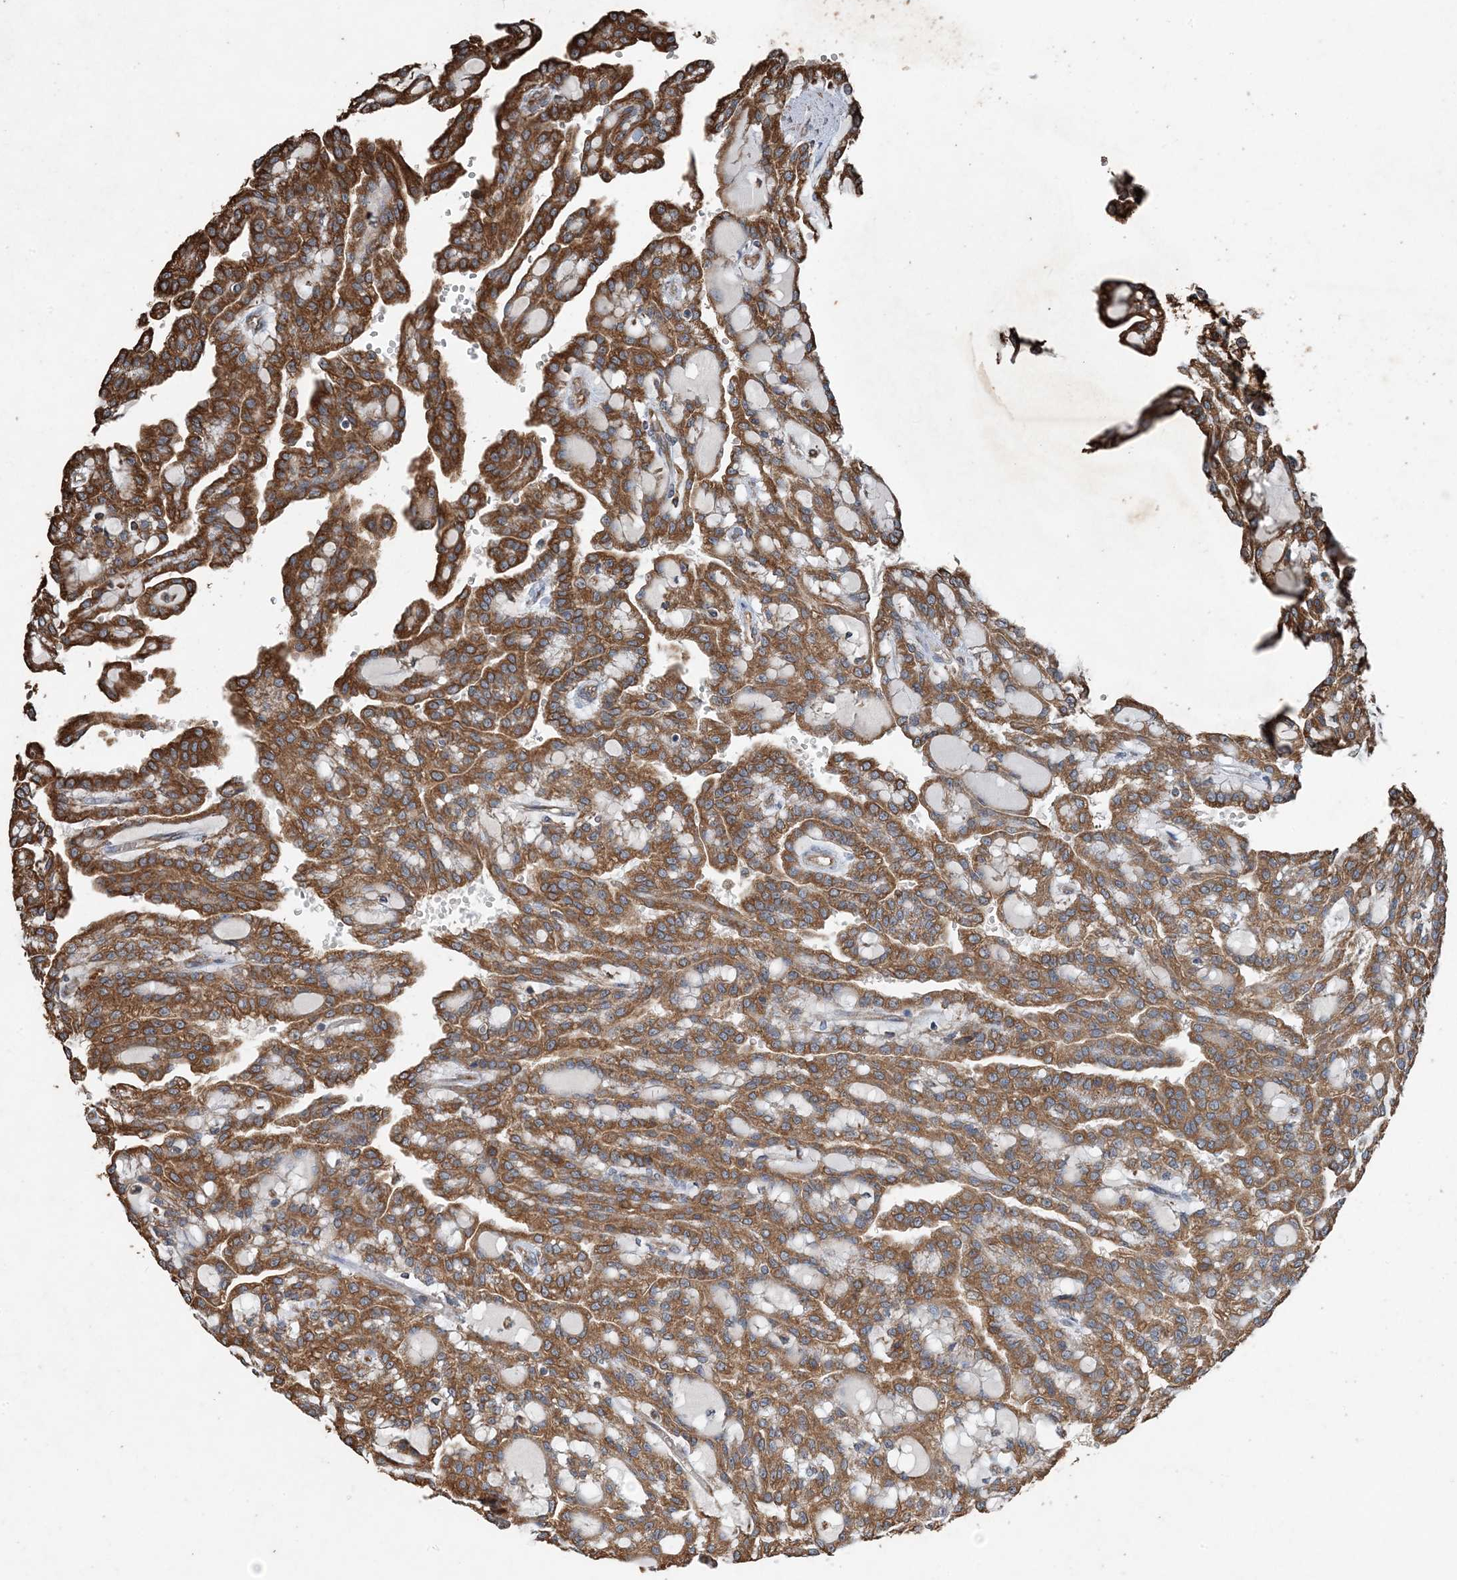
{"staining": {"intensity": "strong", "quantity": ">75%", "location": "cytoplasmic/membranous"}, "tissue": "renal cancer", "cell_type": "Tumor cells", "image_type": "cancer", "snomed": [{"axis": "morphology", "description": "Adenocarcinoma, NOS"}, {"axis": "topography", "description": "Kidney"}], "caption": "Immunohistochemistry (DAB) staining of renal cancer displays strong cytoplasmic/membranous protein positivity in about >75% of tumor cells. (brown staining indicates protein expression, while blue staining denotes nuclei).", "gene": "PDIA6", "patient": {"sex": "male", "age": 63}}